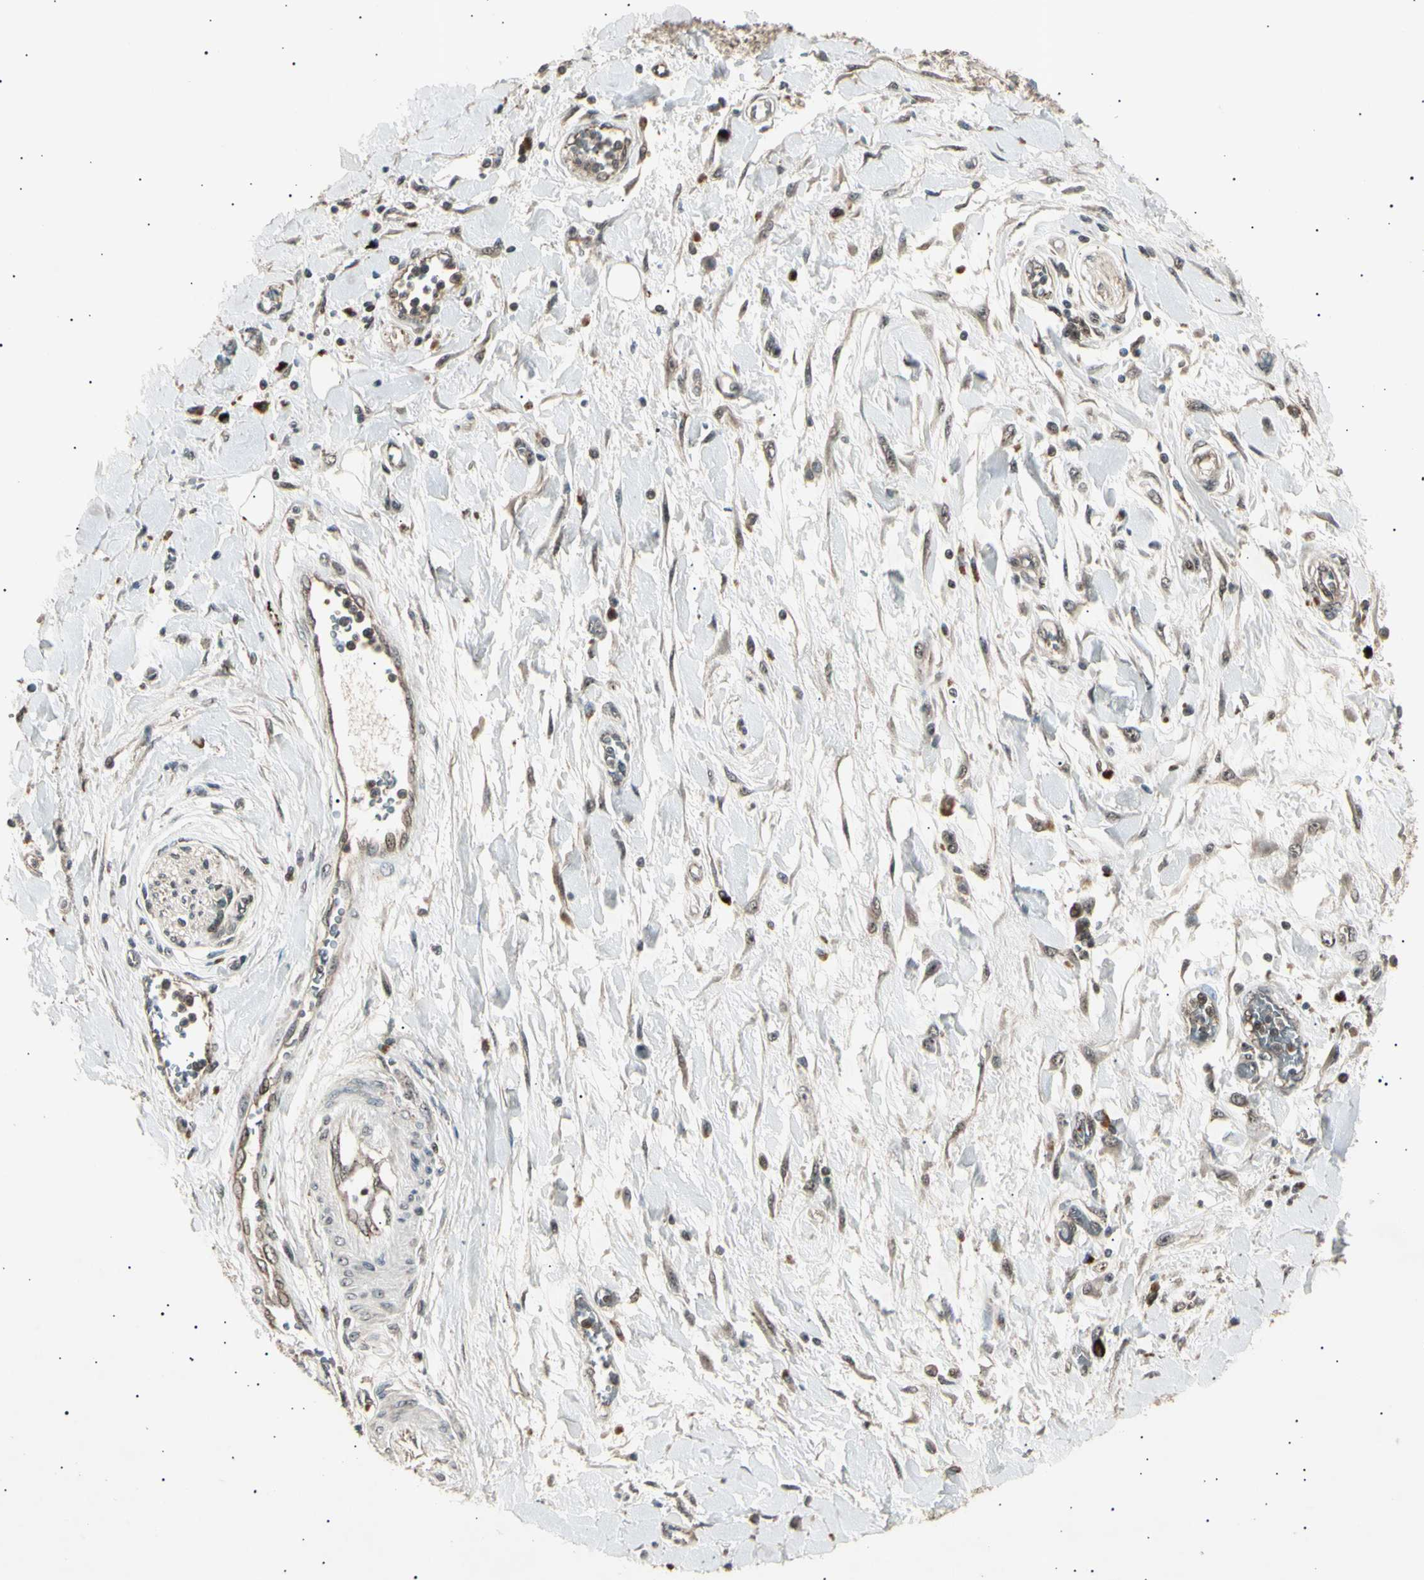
{"staining": {"intensity": "weak", "quantity": "25%-75%", "location": "cytoplasmic/membranous"}, "tissue": "pancreatic cancer", "cell_type": "Tumor cells", "image_type": "cancer", "snomed": [{"axis": "morphology", "description": "Adenocarcinoma, NOS"}, {"axis": "topography", "description": "Pancreas"}], "caption": "High-magnification brightfield microscopy of pancreatic cancer stained with DAB (brown) and counterstained with hematoxylin (blue). tumor cells exhibit weak cytoplasmic/membranous positivity is identified in approximately25%-75% of cells.", "gene": "NUAK2", "patient": {"sex": "female", "age": 70}}